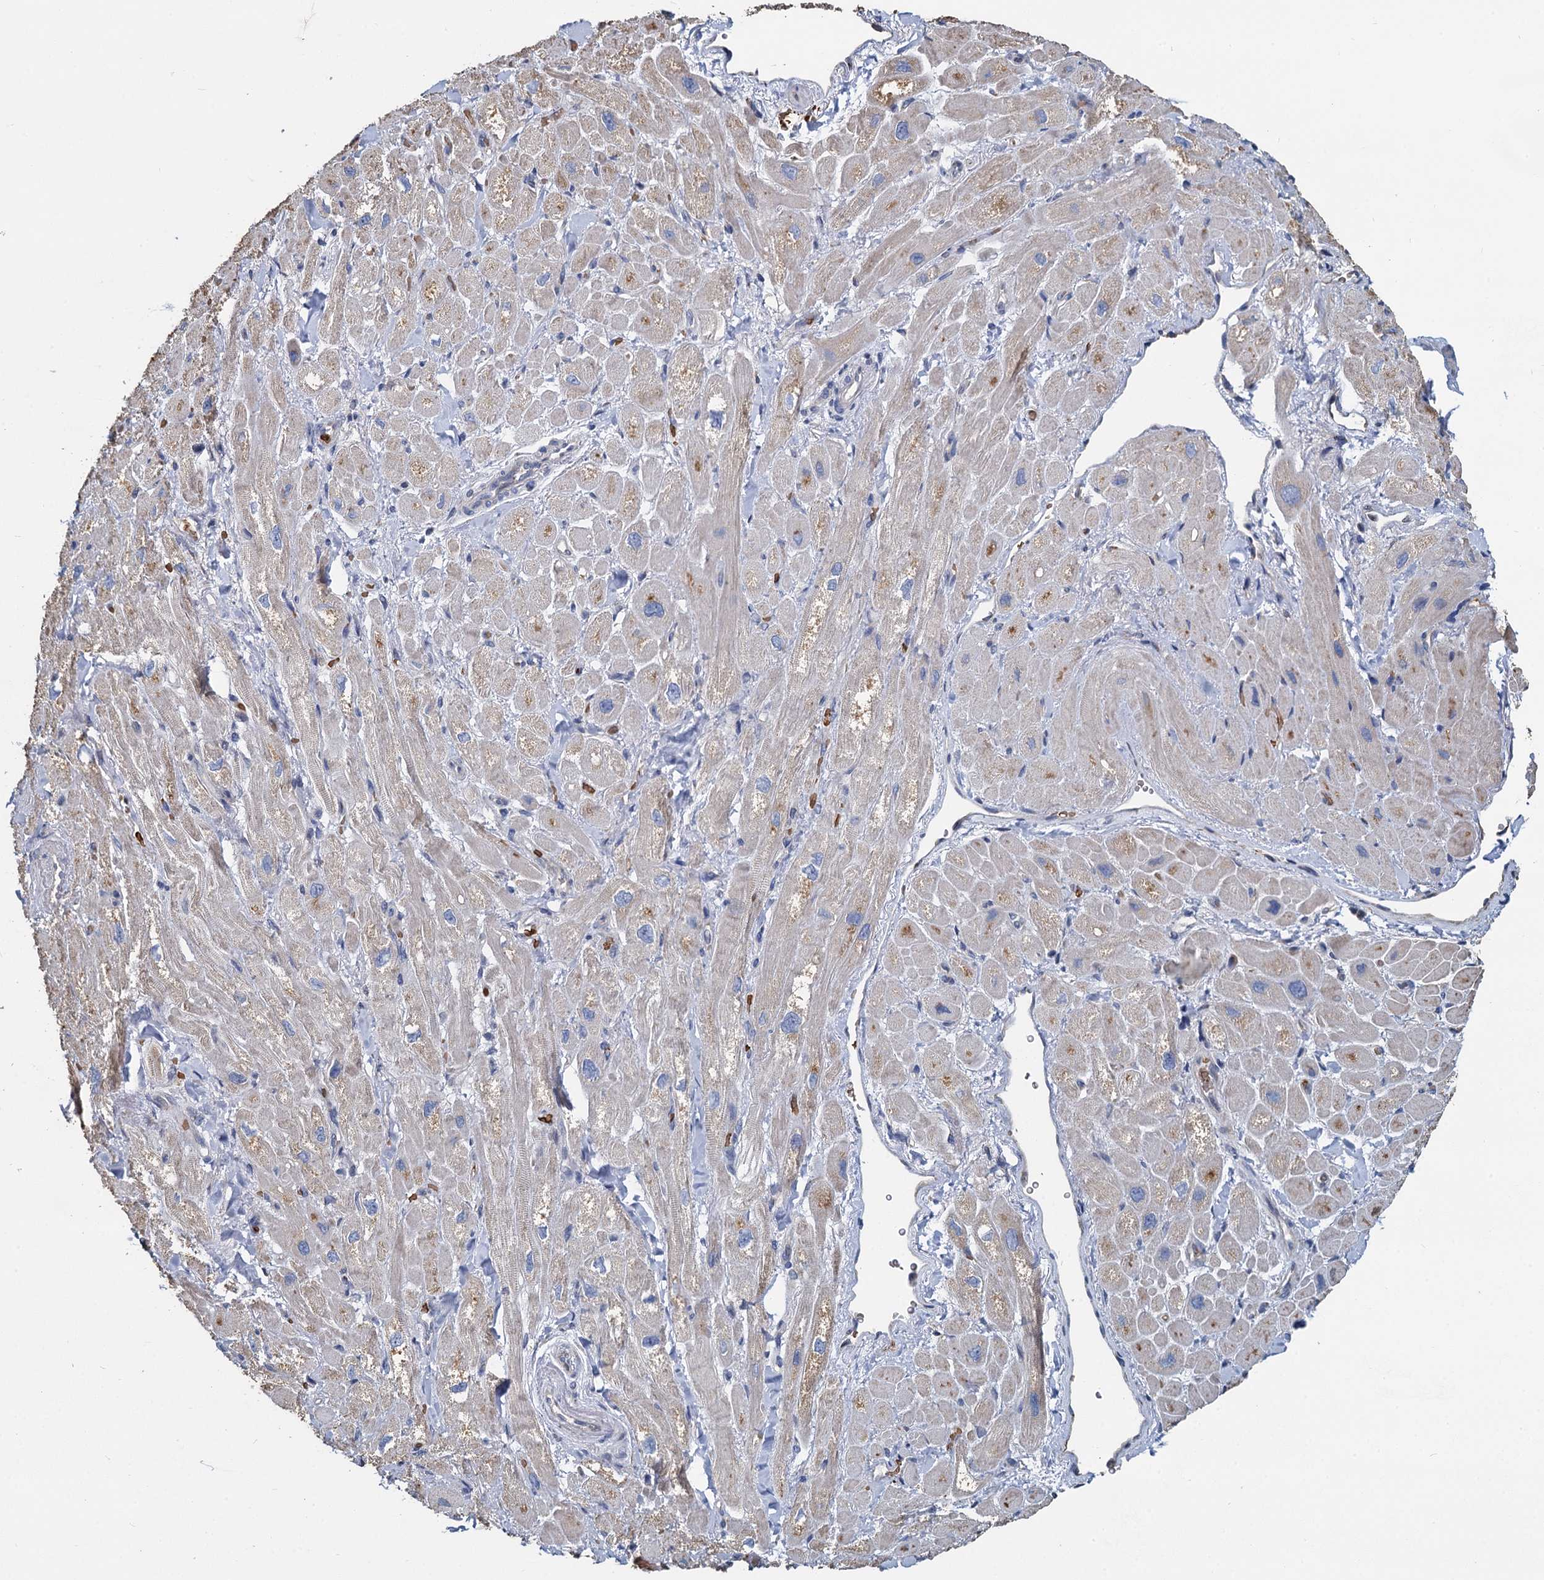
{"staining": {"intensity": "moderate", "quantity": "25%-75%", "location": "cytoplasmic/membranous"}, "tissue": "heart muscle", "cell_type": "Cardiomyocytes", "image_type": "normal", "snomed": [{"axis": "morphology", "description": "Normal tissue, NOS"}, {"axis": "topography", "description": "Heart"}], "caption": "IHC staining of normal heart muscle, which exhibits medium levels of moderate cytoplasmic/membranous expression in approximately 25%-75% of cardiomyocytes indicating moderate cytoplasmic/membranous protein staining. The staining was performed using DAB (3,3'-diaminobenzidine) (brown) for protein detection and nuclei were counterstained in hematoxylin (blue).", "gene": "TCTN2", "patient": {"sex": "male", "age": 65}}